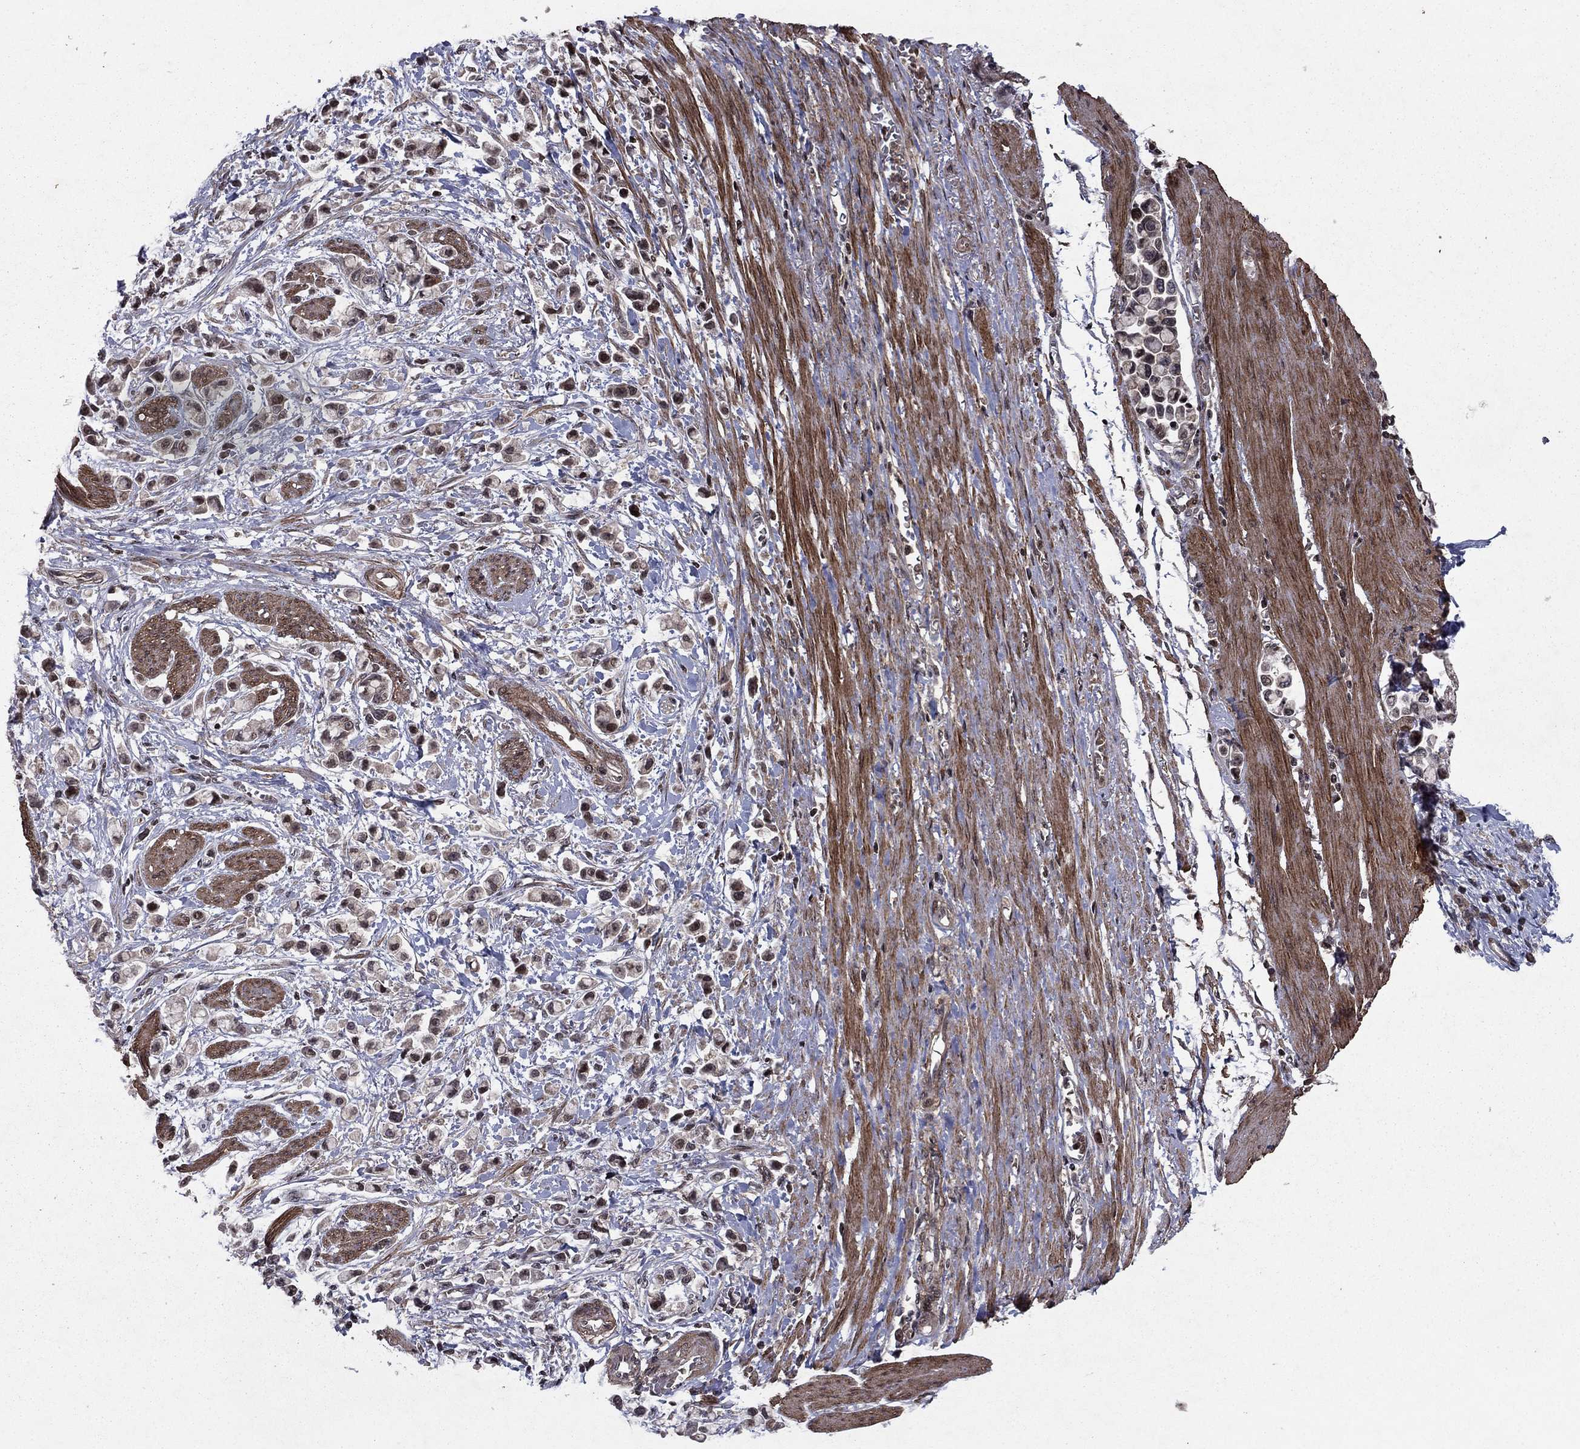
{"staining": {"intensity": "moderate", "quantity": "<25%", "location": "nuclear"}, "tissue": "stomach cancer", "cell_type": "Tumor cells", "image_type": "cancer", "snomed": [{"axis": "morphology", "description": "Adenocarcinoma, NOS"}, {"axis": "topography", "description": "Stomach"}], "caption": "Stomach cancer stained with a protein marker displays moderate staining in tumor cells.", "gene": "SORBS1", "patient": {"sex": "female", "age": 81}}